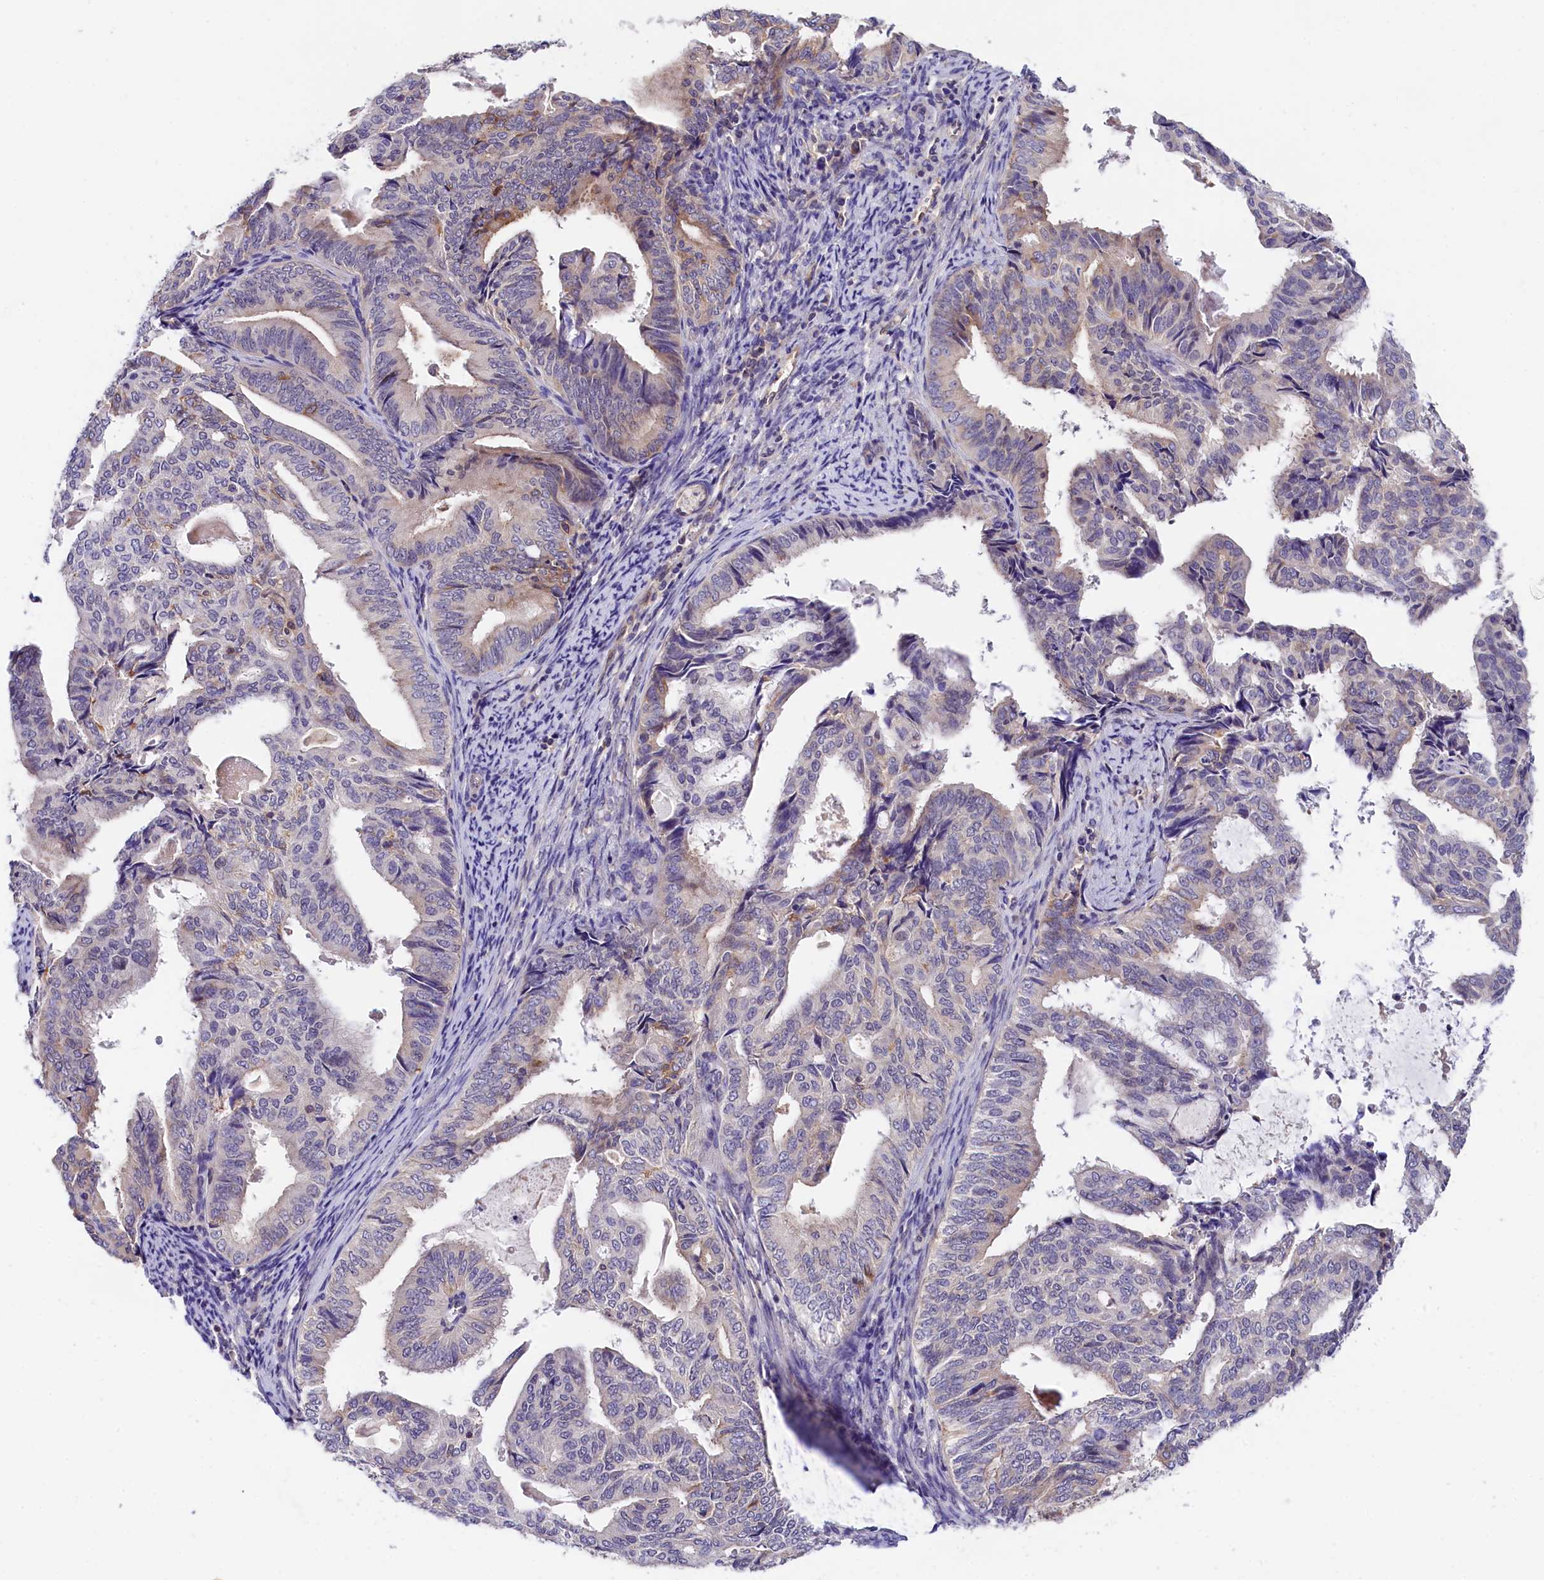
{"staining": {"intensity": "negative", "quantity": "none", "location": "none"}, "tissue": "endometrial cancer", "cell_type": "Tumor cells", "image_type": "cancer", "snomed": [{"axis": "morphology", "description": "Adenocarcinoma, NOS"}, {"axis": "topography", "description": "Endometrium"}], "caption": "Immunohistochemistry micrograph of adenocarcinoma (endometrial) stained for a protein (brown), which displays no staining in tumor cells. (DAB IHC visualized using brightfield microscopy, high magnification).", "gene": "OAS3", "patient": {"sex": "female", "age": 58}}